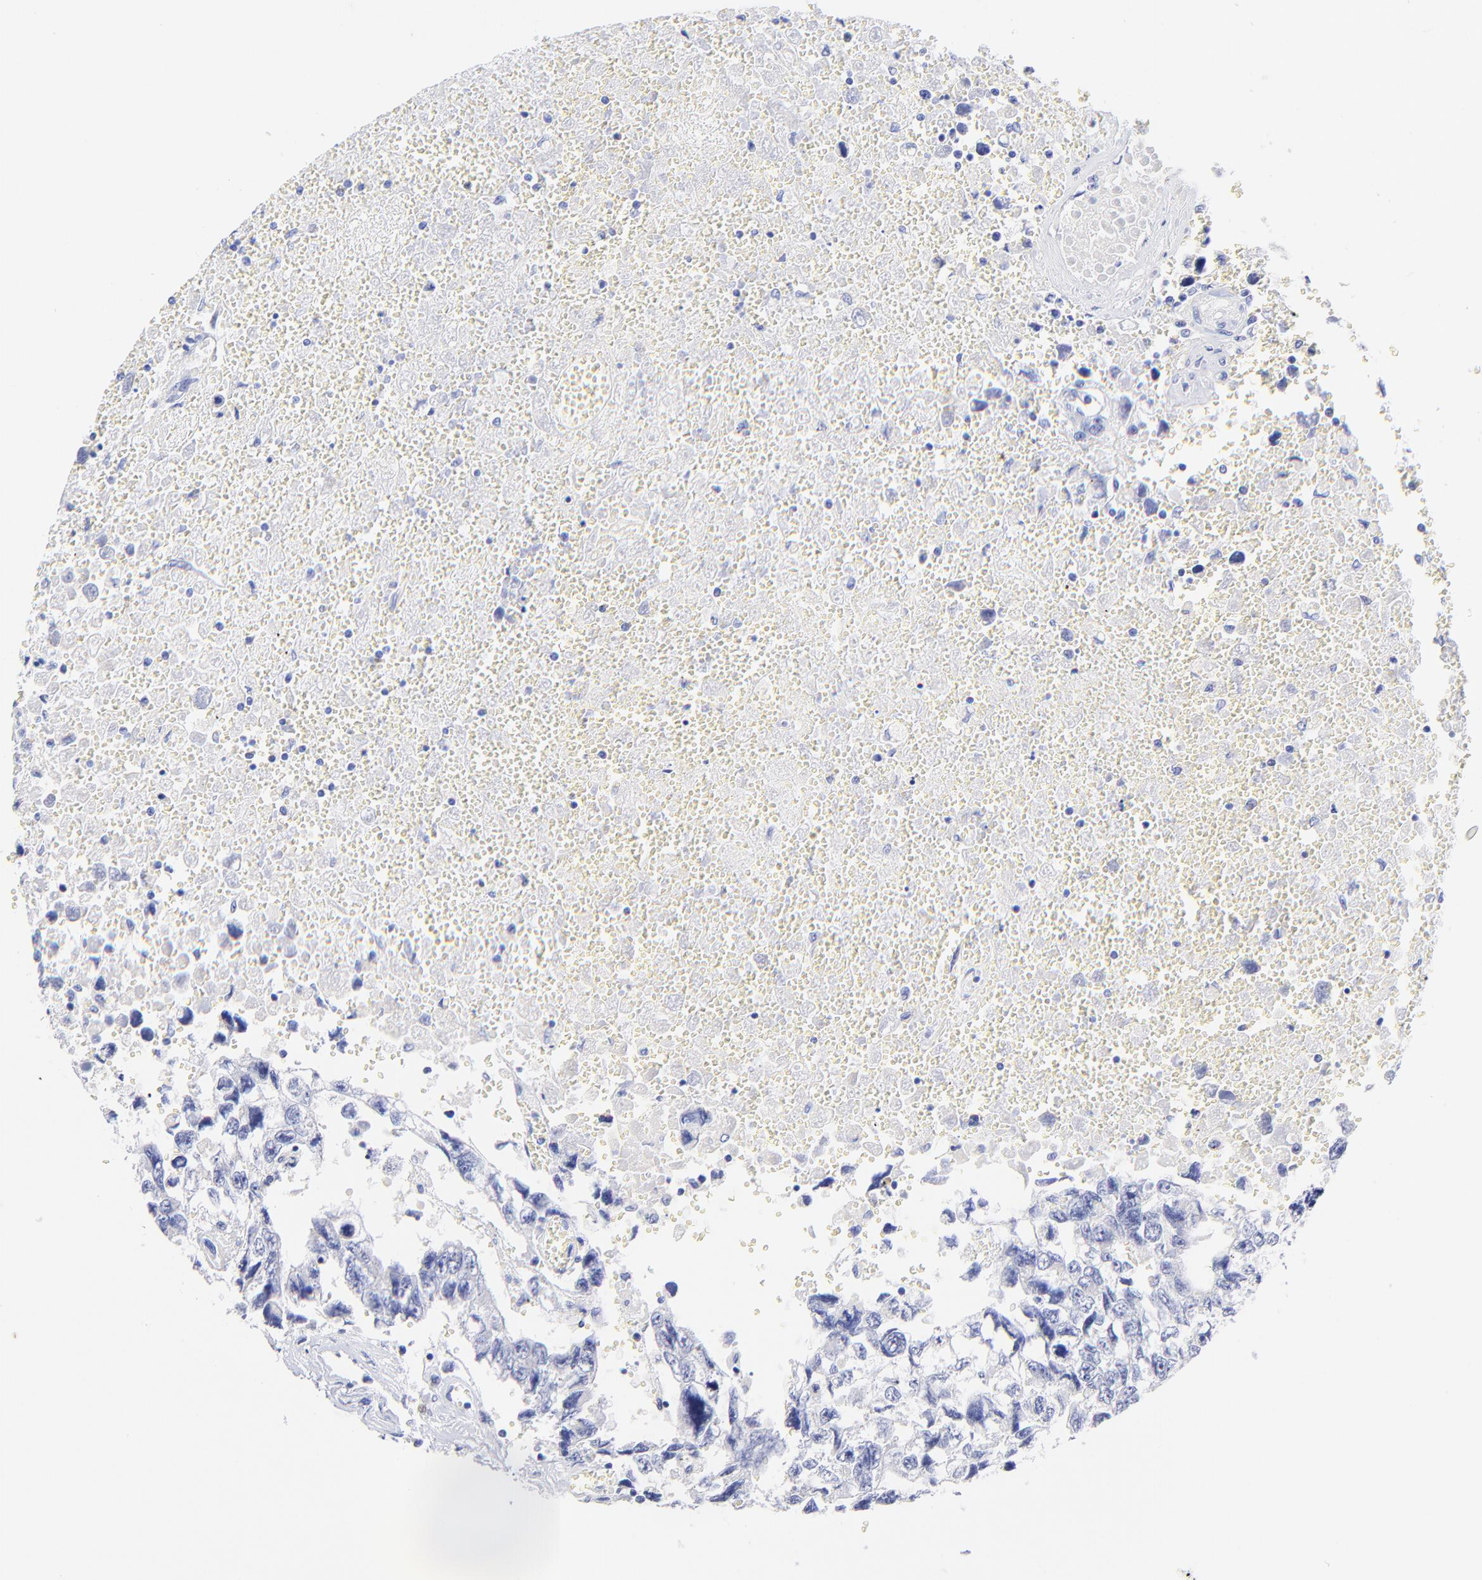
{"staining": {"intensity": "negative", "quantity": "none", "location": "none"}, "tissue": "testis cancer", "cell_type": "Tumor cells", "image_type": "cancer", "snomed": [{"axis": "morphology", "description": "Carcinoma, Embryonal, NOS"}, {"axis": "topography", "description": "Testis"}], "caption": "This is a histopathology image of immunohistochemistry staining of testis cancer, which shows no expression in tumor cells.", "gene": "RAB3A", "patient": {"sex": "male", "age": 31}}